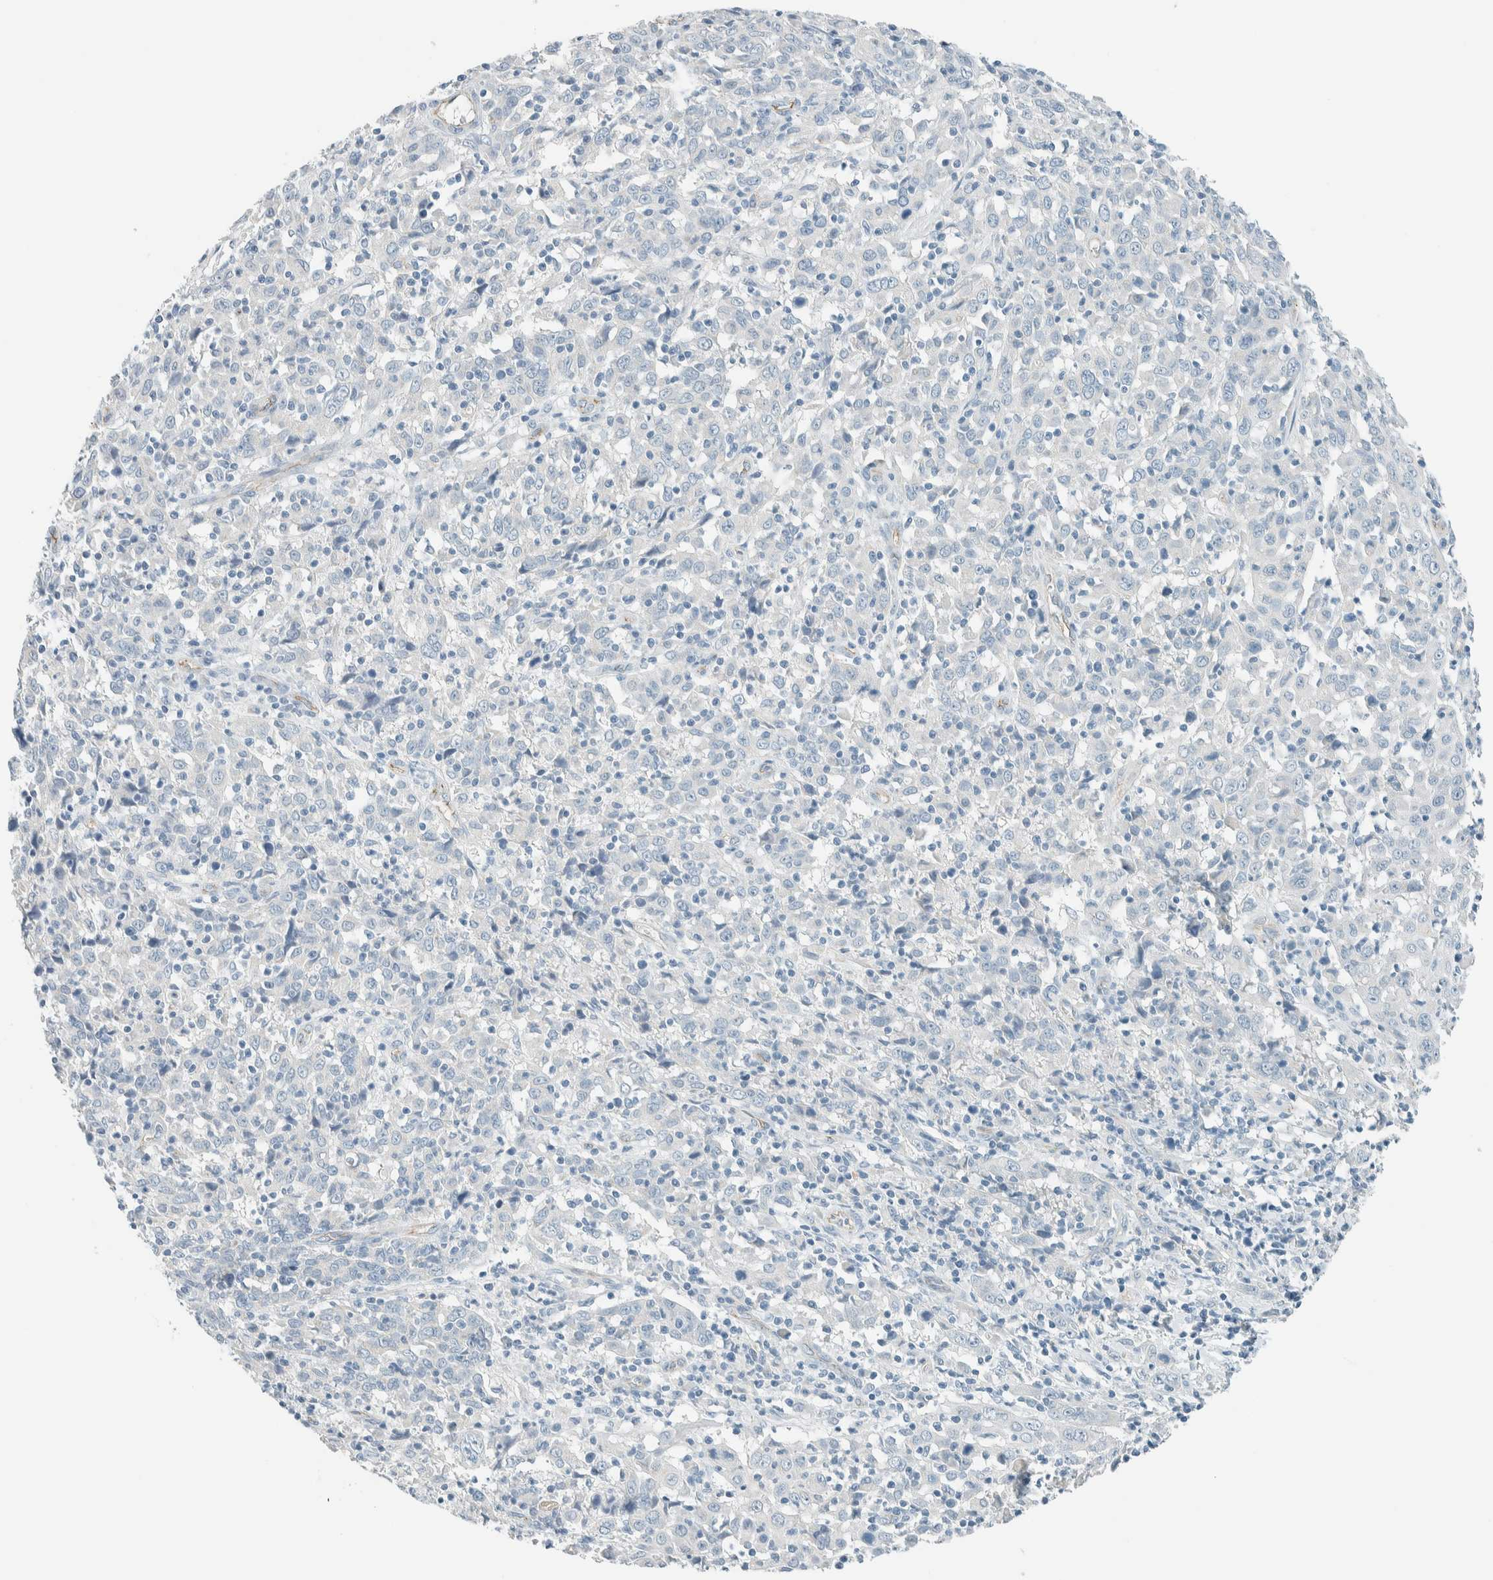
{"staining": {"intensity": "negative", "quantity": "none", "location": "none"}, "tissue": "cervical cancer", "cell_type": "Tumor cells", "image_type": "cancer", "snomed": [{"axis": "morphology", "description": "Squamous cell carcinoma, NOS"}, {"axis": "topography", "description": "Cervix"}], "caption": "This is an immunohistochemistry (IHC) histopathology image of squamous cell carcinoma (cervical). There is no expression in tumor cells.", "gene": "SLFN12", "patient": {"sex": "female", "age": 46}}